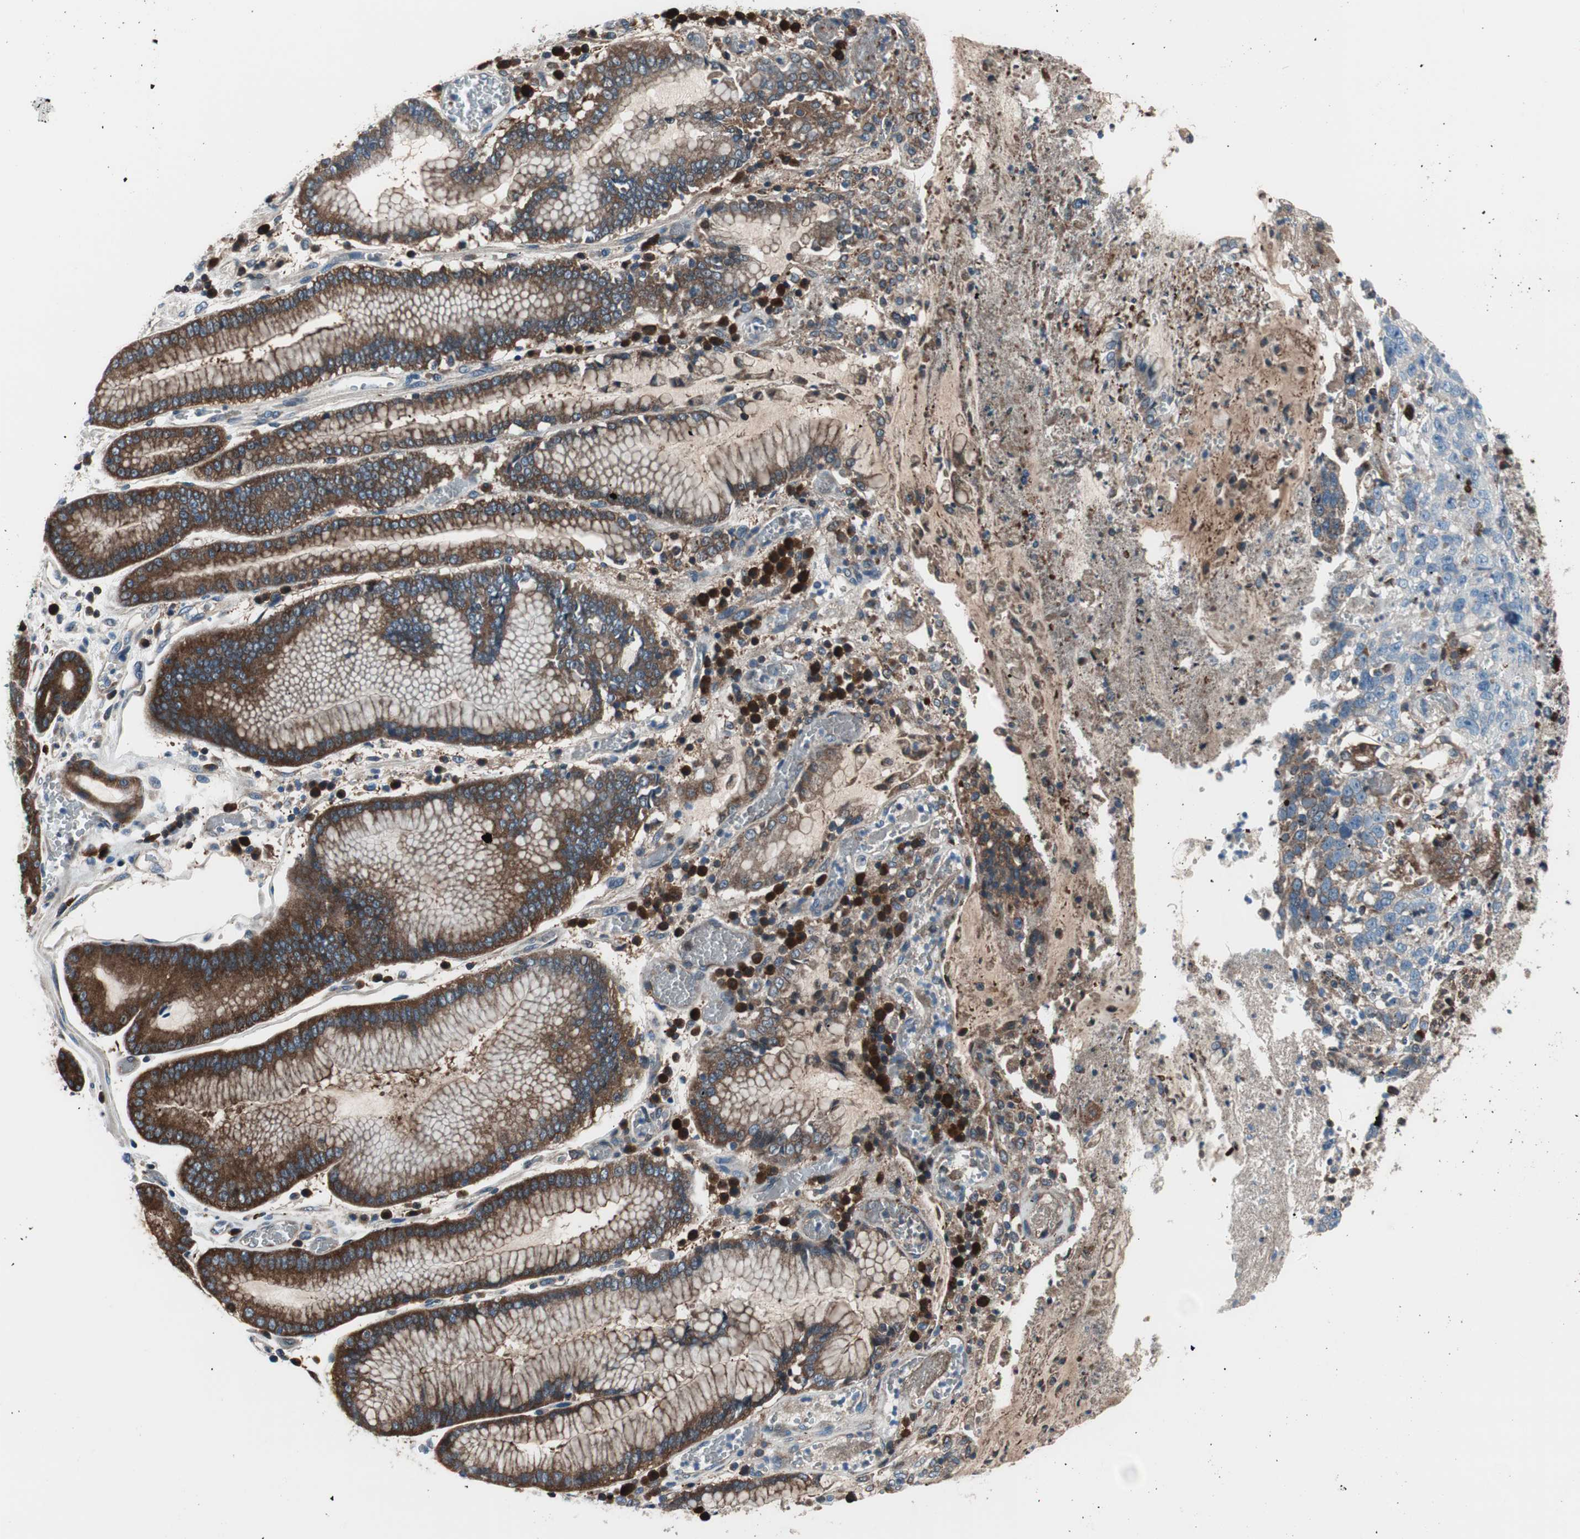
{"staining": {"intensity": "moderate", "quantity": "25%-75%", "location": "cytoplasmic/membranous"}, "tissue": "stomach cancer", "cell_type": "Tumor cells", "image_type": "cancer", "snomed": [{"axis": "morphology", "description": "Normal tissue, NOS"}, {"axis": "morphology", "description": "Adenocarcinoma, NOS"}, {"axis": "topography", "description": "Stomach"}], "caption": "A high-resolution micrograph shows immunohistochemistry staining of stomach adenocarcinoma, which displays moderate cytoplasmic/membranous positivity in approximately 25%-75% of tumor cells.", "gene": "PRDX2", "patient": {"sex": "male", "age": 48}}